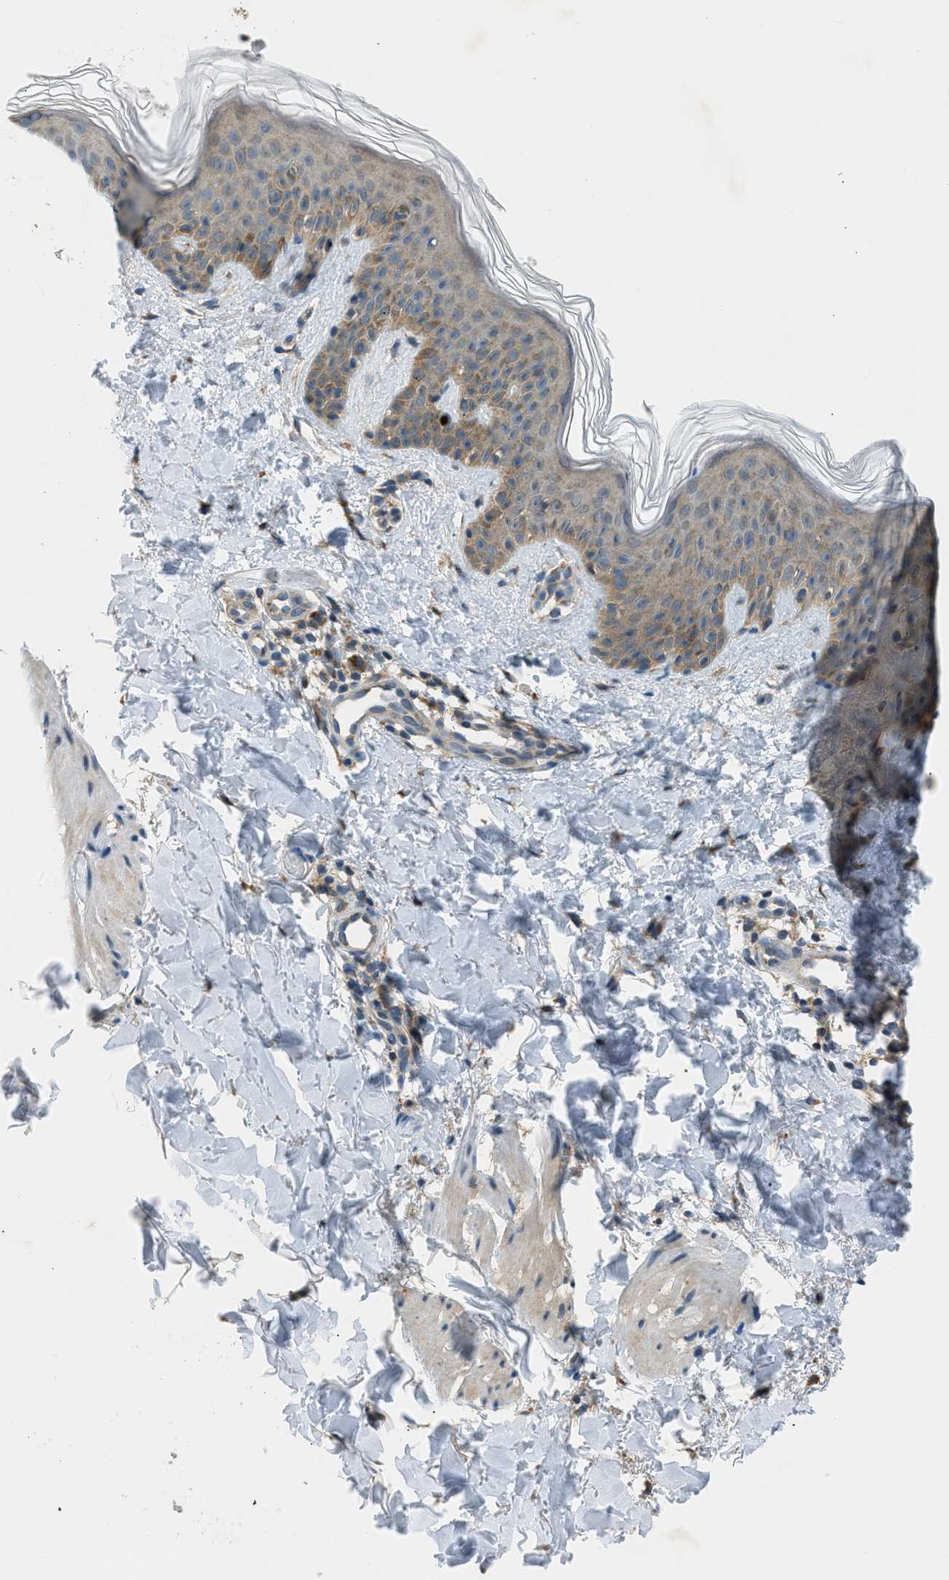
{"staining": {"intensity": "moderate", "quantity": ">75%", "location": "cytoplasmic/membranous"}, "tissue": "skin", "cell_type": "Fibroblasts", "image_type": "normal", "snomed": [{"axis": "morphology", "description": "Normal tissue, NOS"}, {"axis": "topography", "description": "Skin"}], "caption": "Protein staining of unremarkable skin displays moderate cytoplasmic/membranous positivity in about >75% of fibroblasts.", "gene": "EDARADD", "patient": {"sex": "male", "age": 40}}